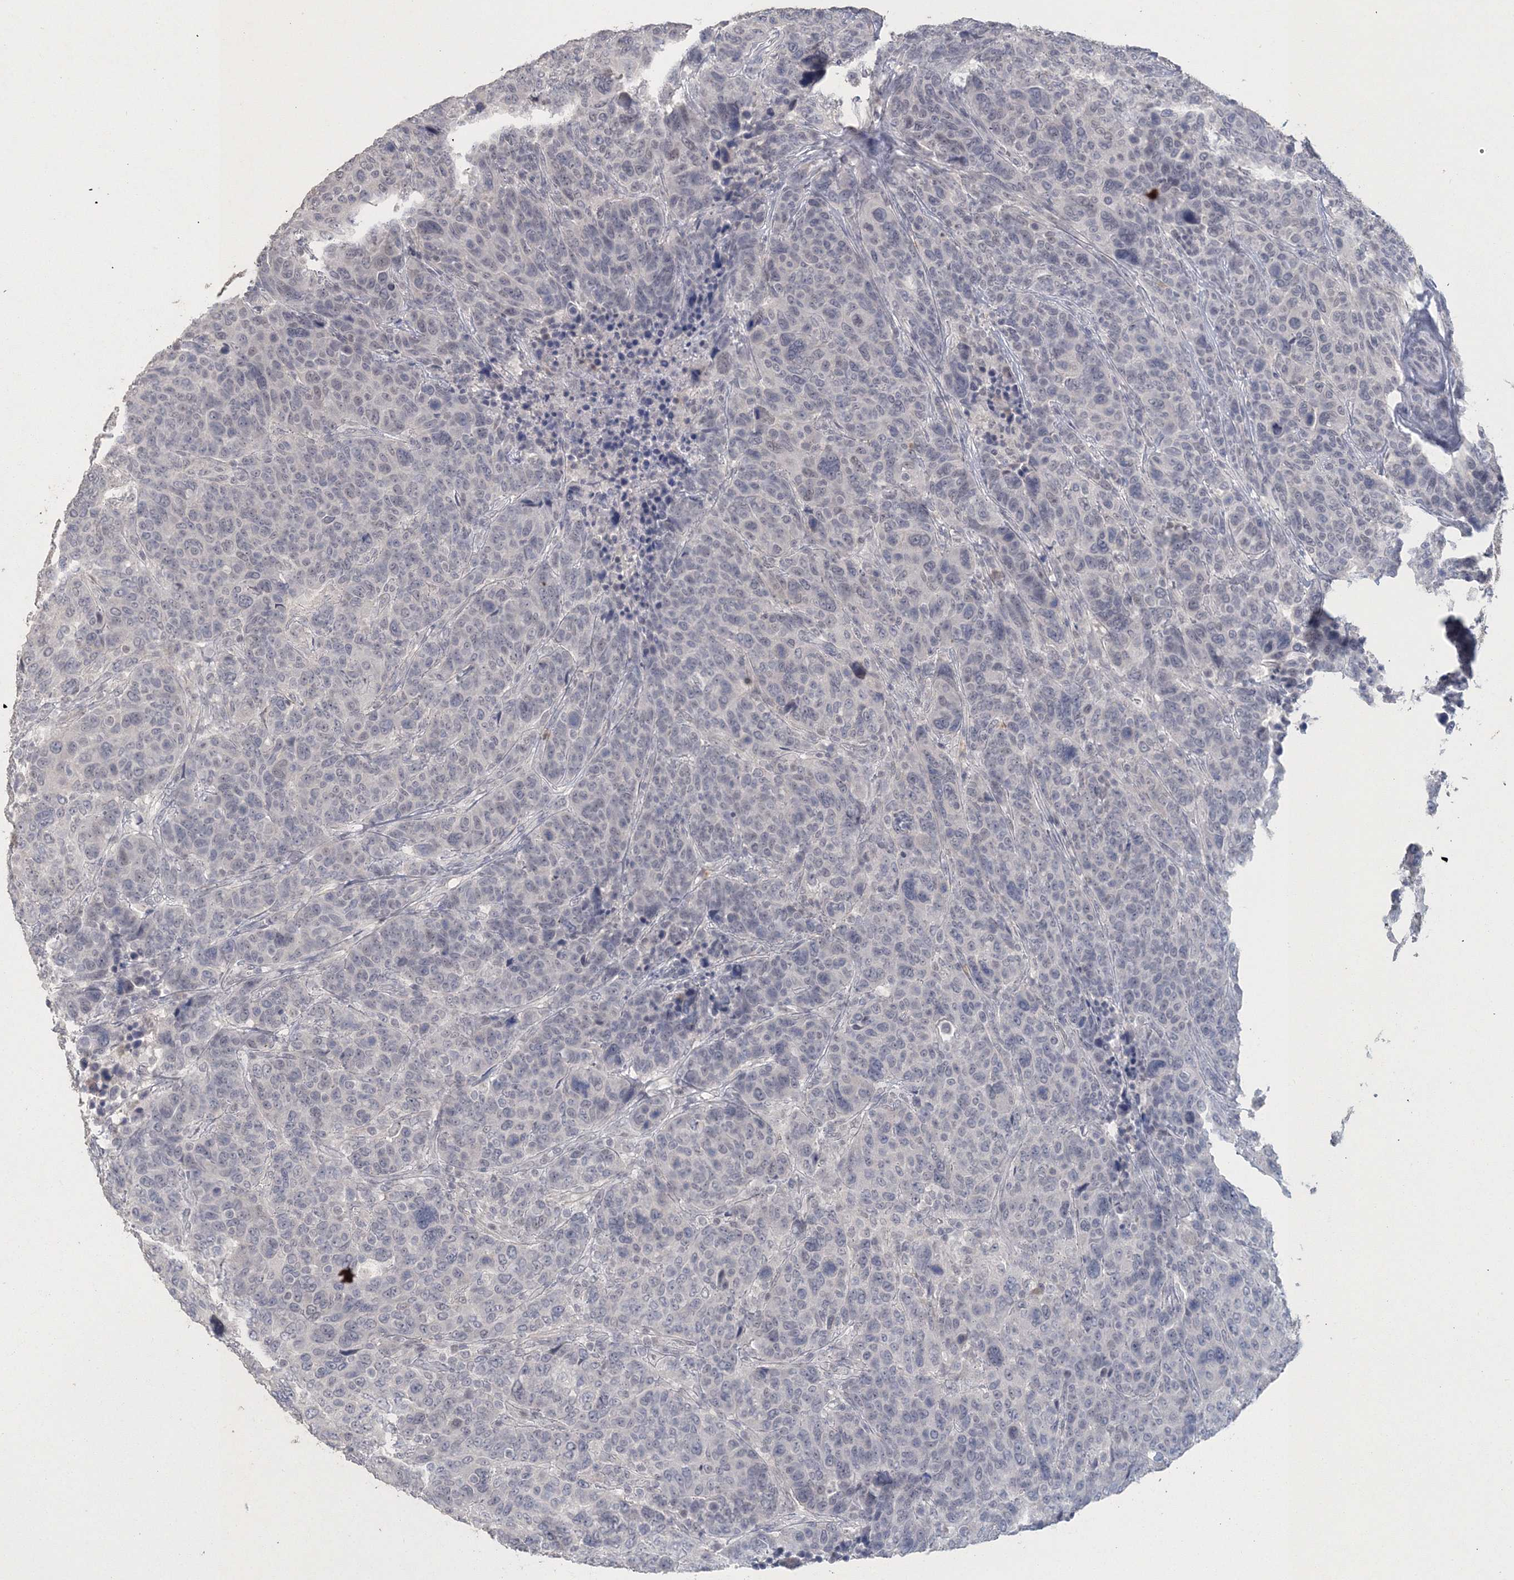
{"staining": {"intensity": "negative", "quantity": "none", "location": "none"}, "tissue": "breast cancer", "cell_type": "Tumor cells", "image_type": "cancer", "snomed": [{"axis": "morphology", "description": "Duct carcinoma"}, {"axis": "topography", "description": "Breast"}], "caption": "An IHC micrograph of breast cancer (intraductal carcinoma) is shown. There is no staining in tumor cells of breast cancer (intraductal carcinoma).", "gene": "UIMC1", "patient": {"sex": "female", "age": 37}}